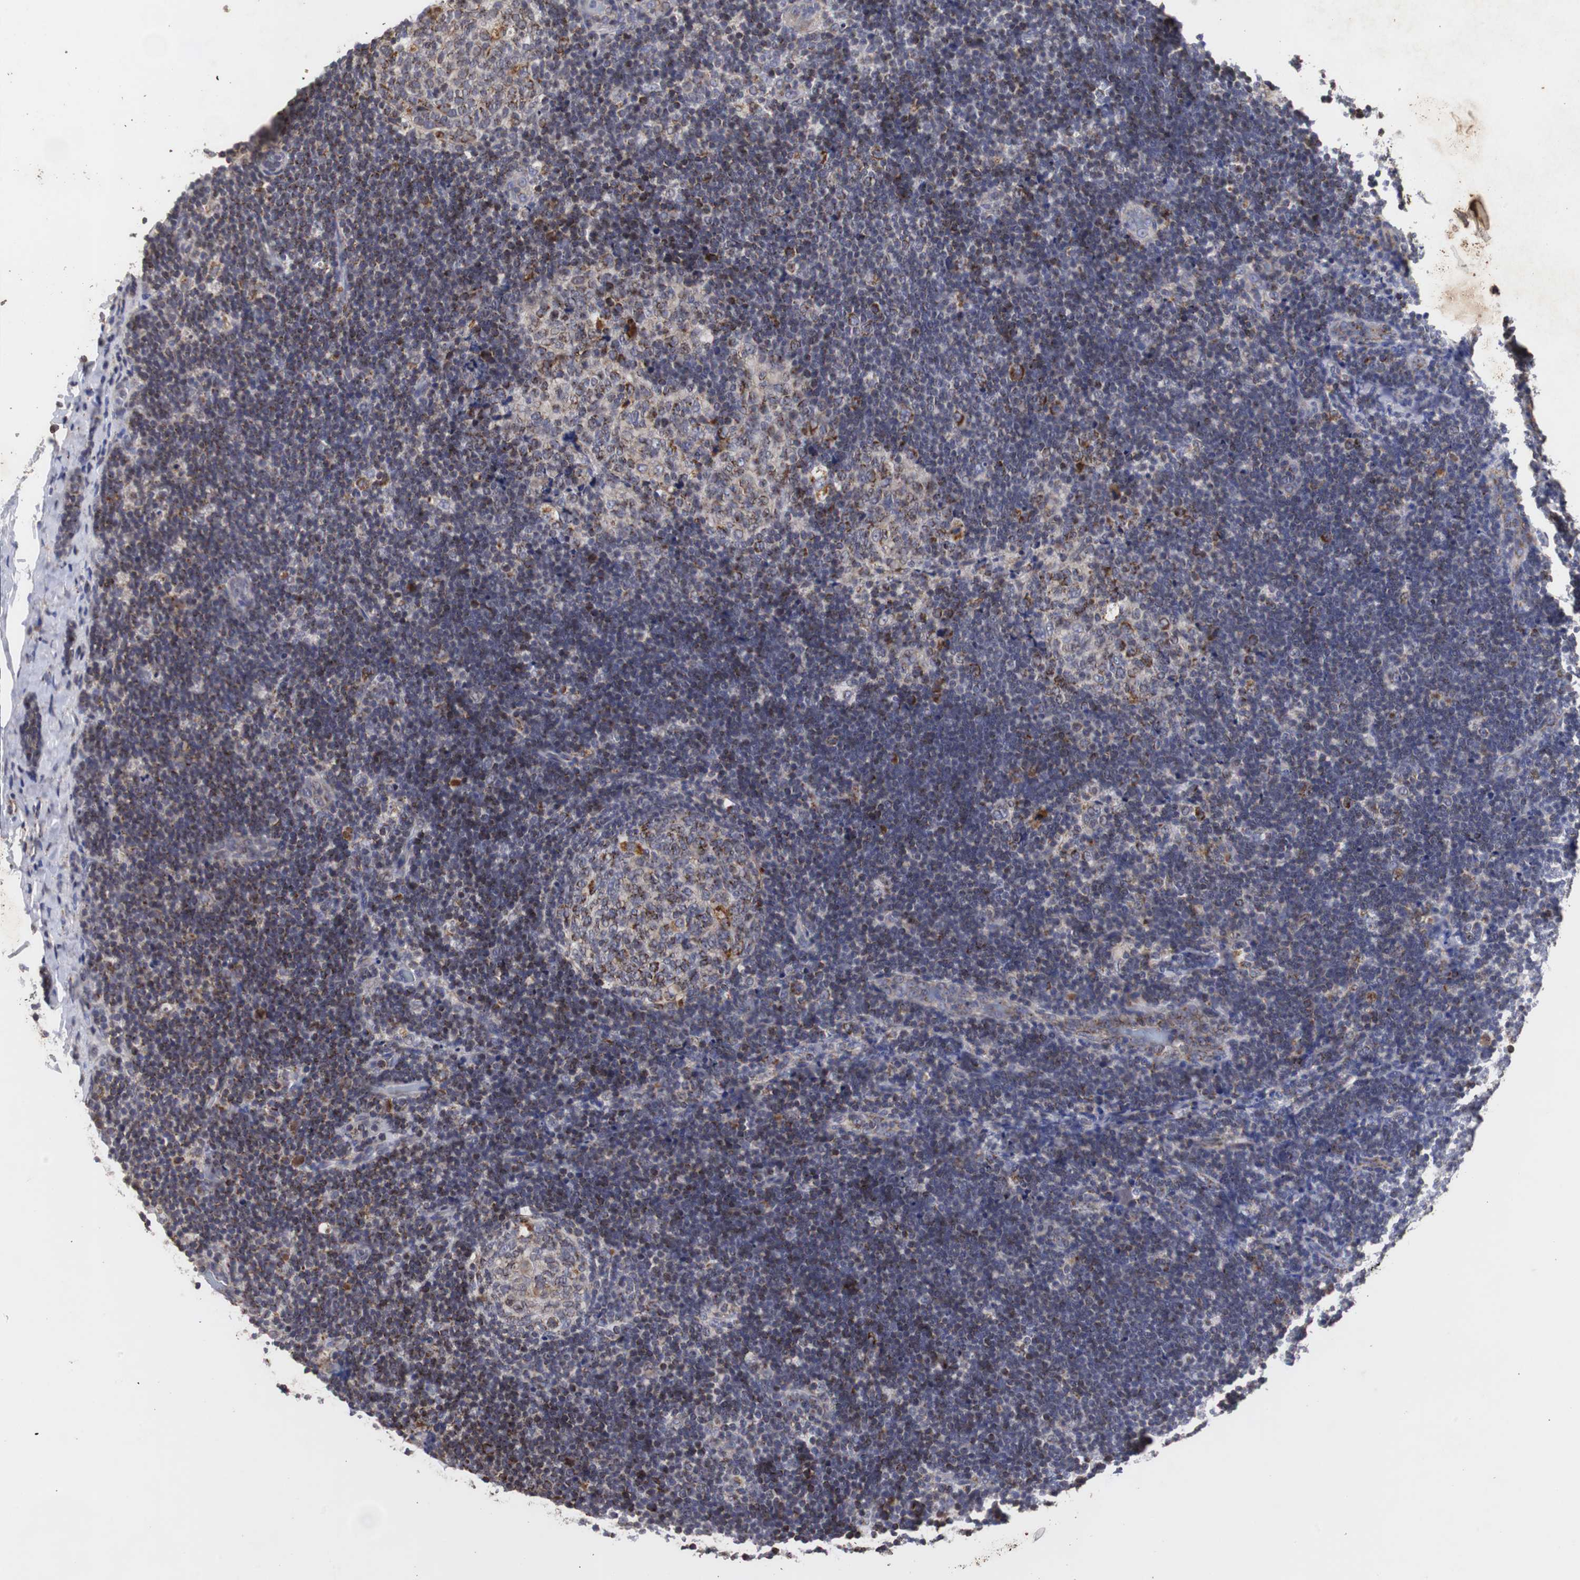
{"staining": {"intensity": "strong", "quantity": "25%-75%", "location": "cytoplasmic/membranous"}, "tissue": "lymph node", "cell_type": "Germinal center cells", "image_type": "normal", "snomed": [{"axis": "morphology", "description": "Normal tissue, NOS"}, {"axis": "topography", "description": "Lymph node"}], "caption": "IHC image of unremarkable lymph node: human lymph node stained using IHC shows high levels of strong protein expression localized specifically in the cytoplasmic/membranous of germinal center cells, appearing as a cytoplasmic/membranous brown color.", "gene": "HSD17B10", "patient": {"sex": "female", "age": 14}}